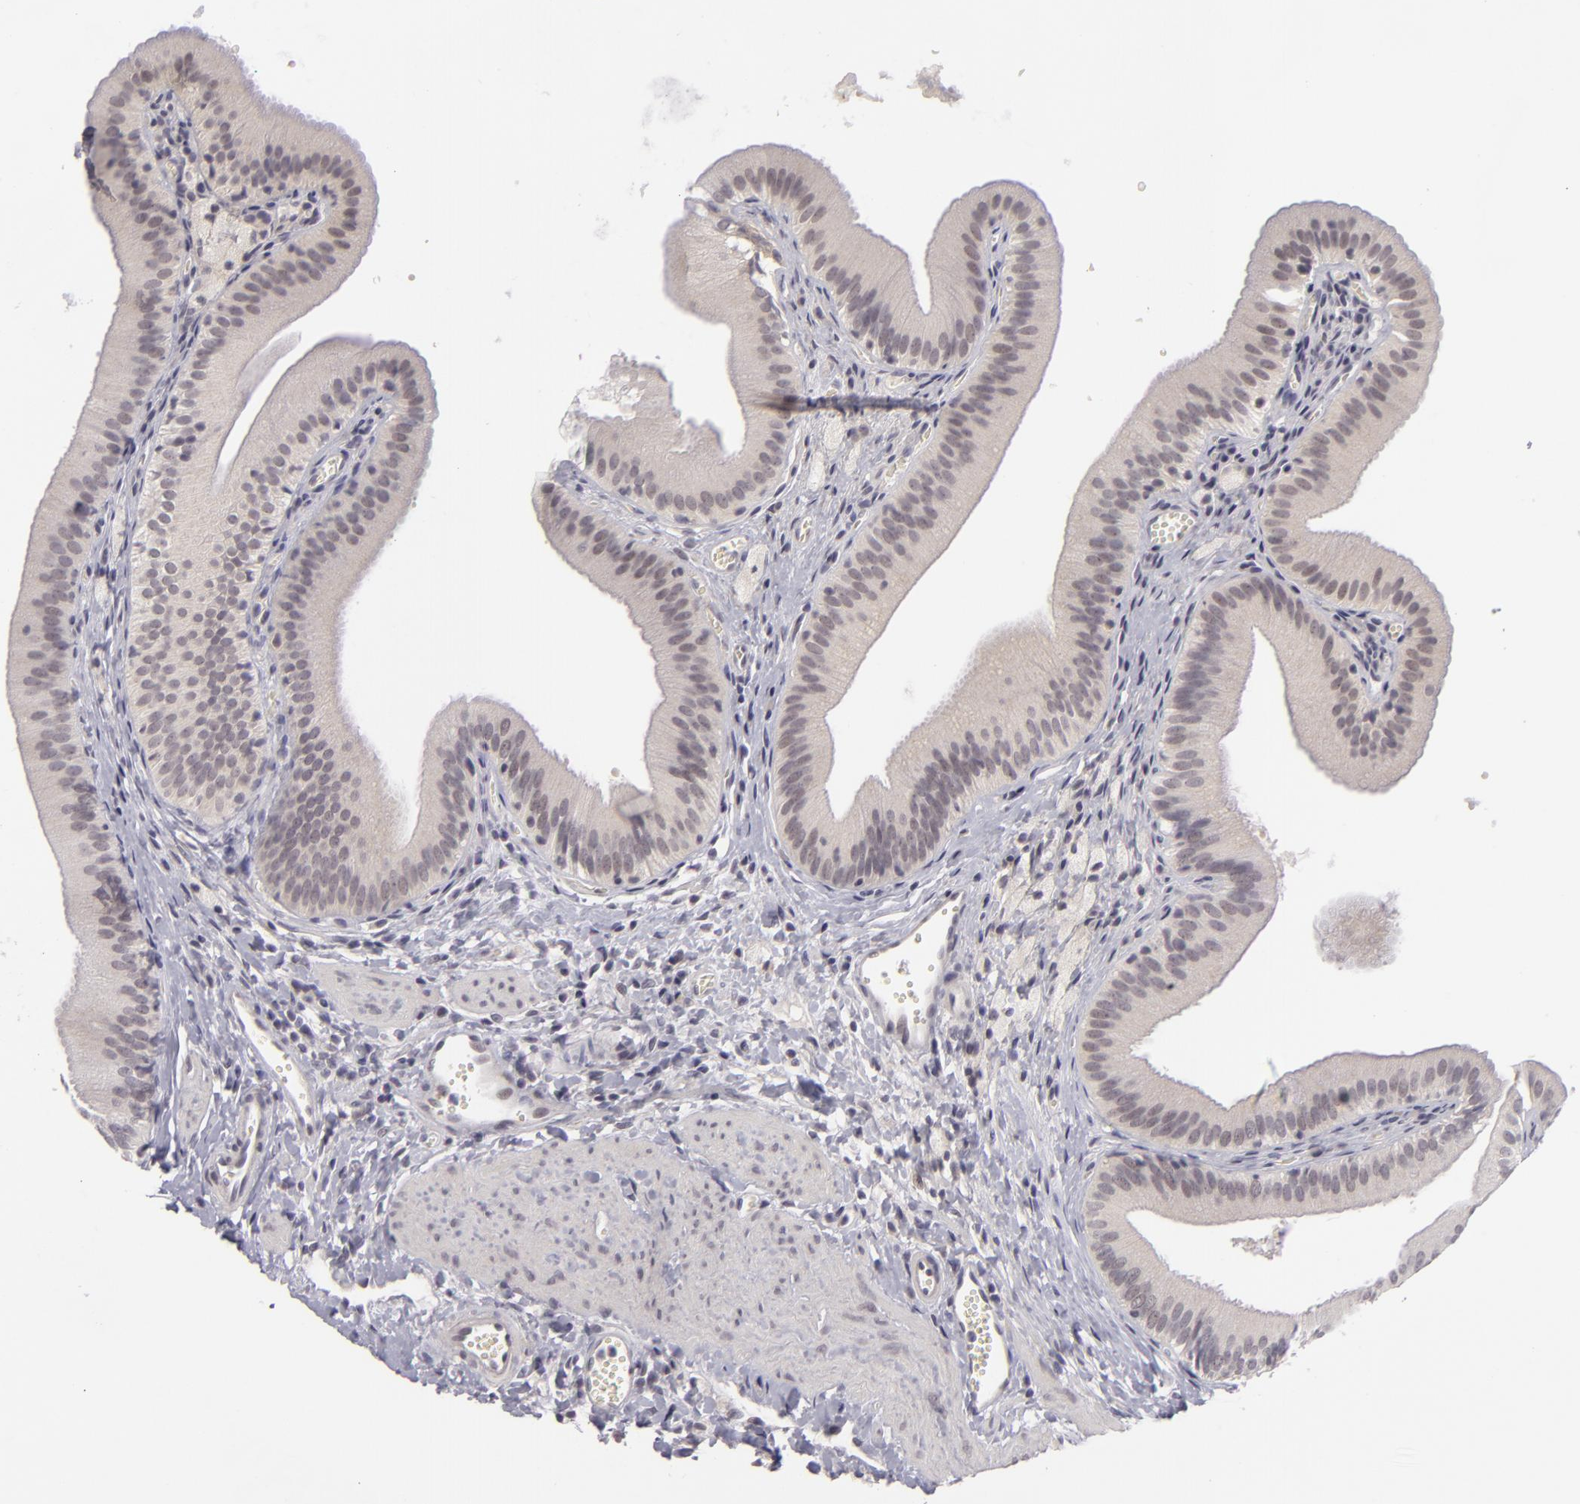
{"staining": {"intensity": "weak", "quantity": ">75%", "location": "cytoplasmic/membranous"}, "tissue": "gallbladder", "cell_type": "Glandular cells", "image_type": "normal", "snomed": [{"axis": "morphology", "description": "Normal tissue, NOS"}, {"axis": "topography", "description": "Gallbladder"}], "caption": "Weak cytoplasmic/membranous protein staining is seen in about >75% of glandular cells in gallbladder. The protein of interest is shown in brown color, while the nuclei are stained blue.", "gene": "DLG3", "patient": {"sex": "female", "age": 24}}